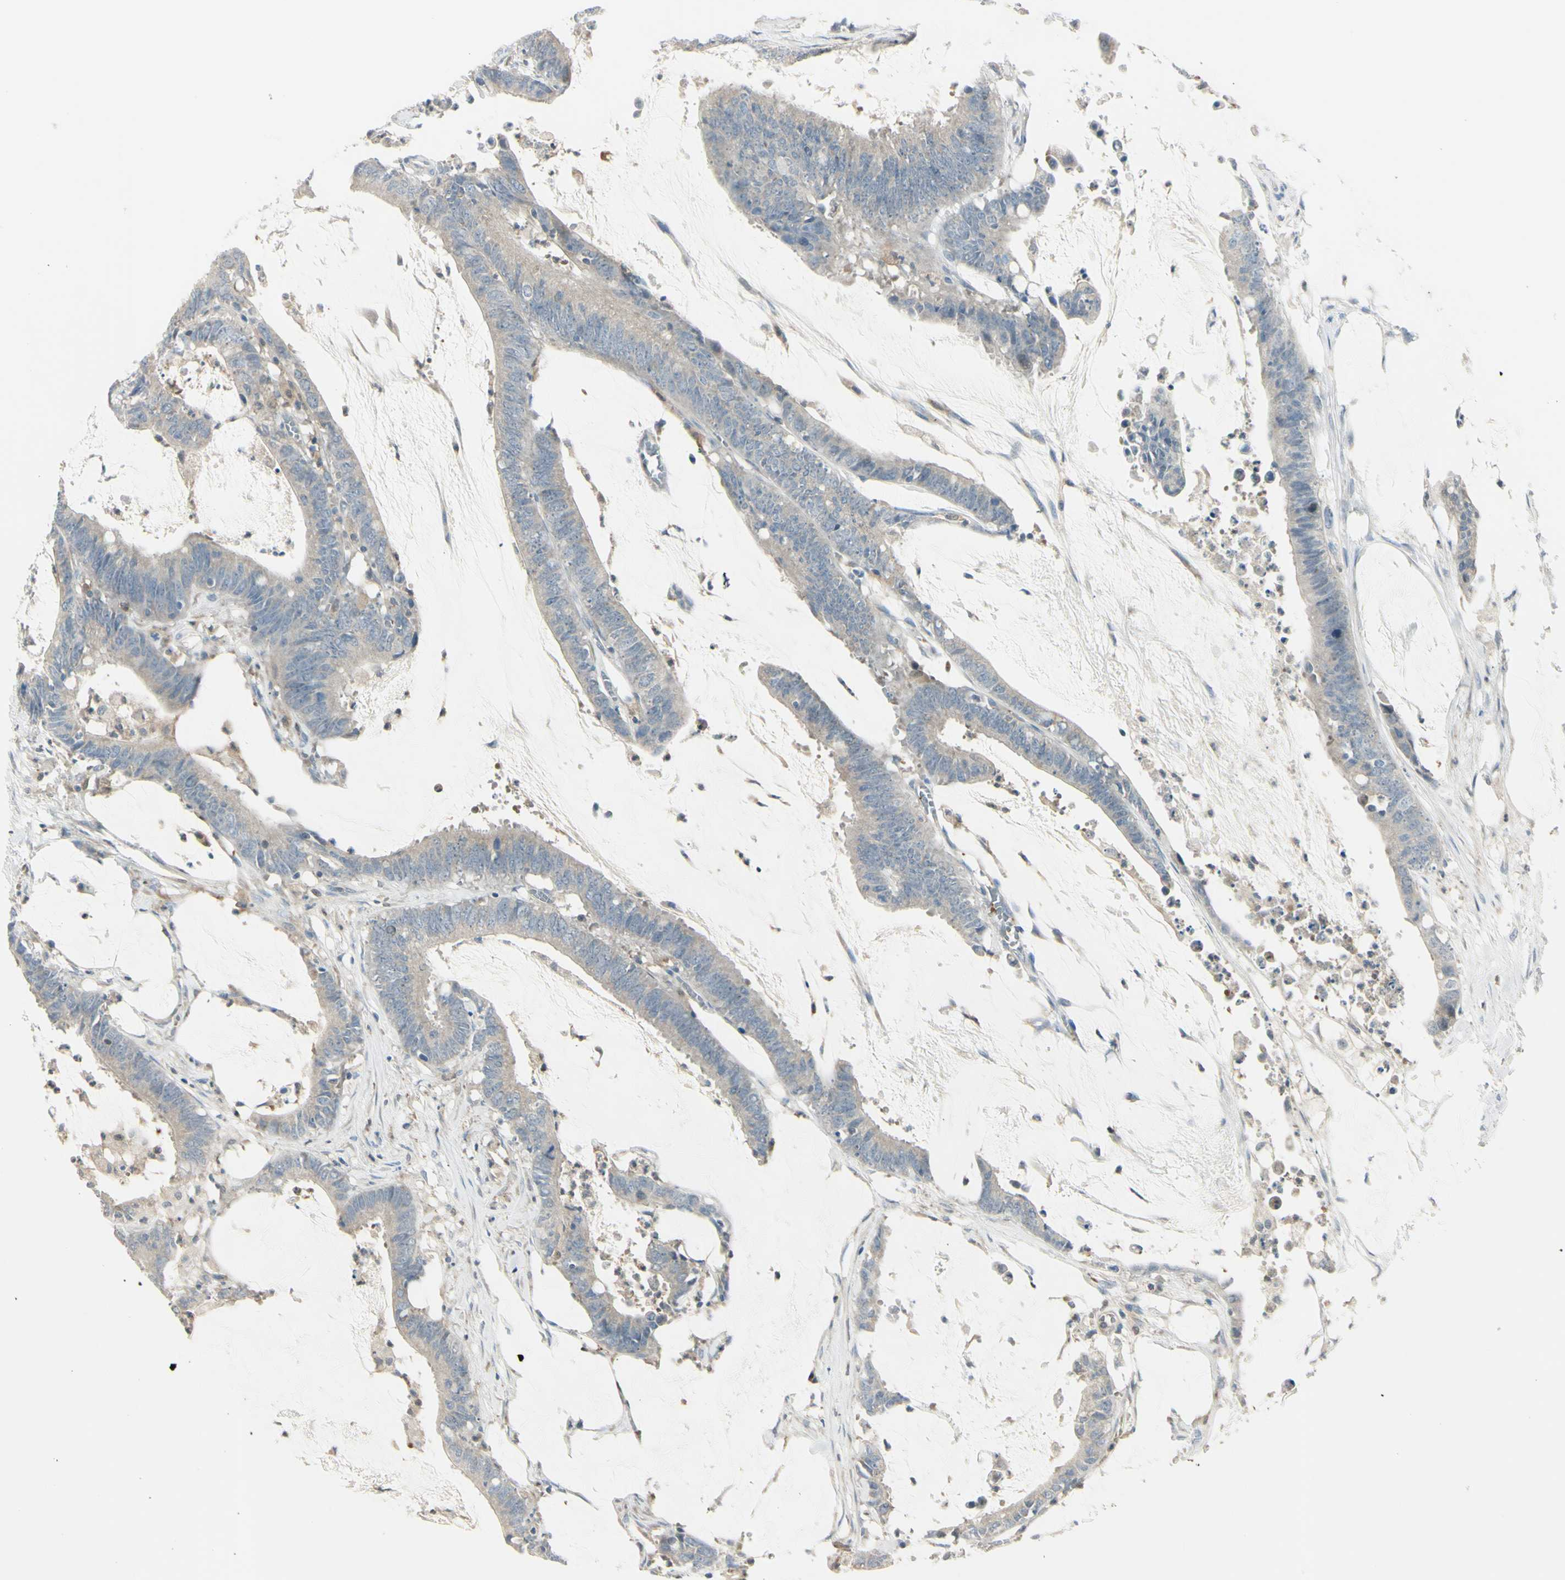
{"staining": {"intensity": "weak", "quantity": ">75%", "location": "cytoplasmic/membranous"}, "tissue": "colorectal cancer", "cell_type": "Tumor cells", "image_type": "cancer", "snomed": [{"axis": "morphology", "description": "Adenocarcinoma, NOS"}, {"axis": "topography", "description": "Rectum"}], "caption": "Colorectal adenocarcinoma stained for a protein (brown) displays weak cytoplasmic/membranous positive positivity in approximately >75% of tumor cells.", "gene": "CYRIB", "patient": {"sex": "female", "age": 66}}